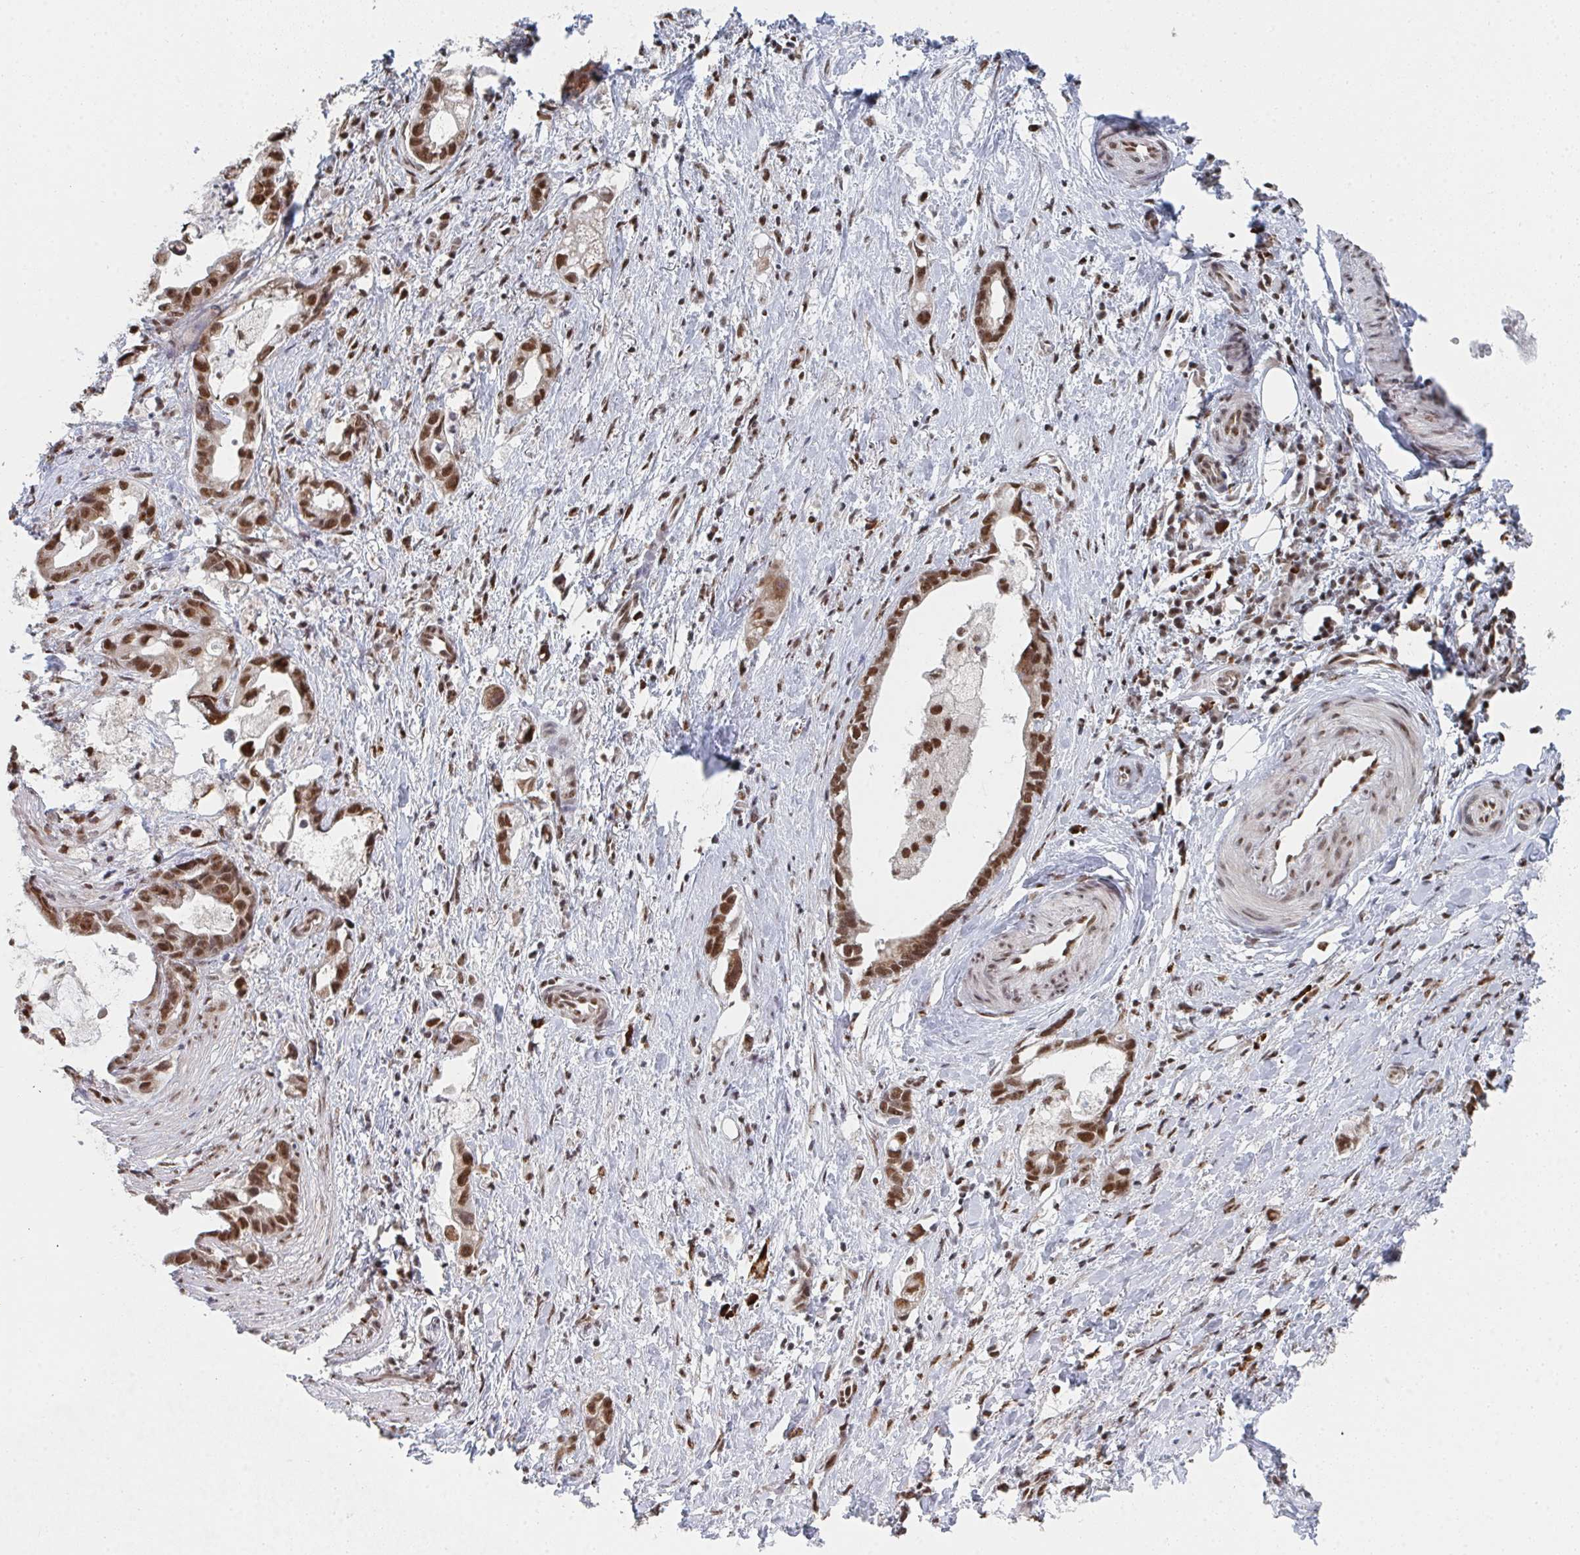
{"staining": {"intensity": "moderate", "quantity": ">75%", "location": "nuclear"}, "tissue": "stomach cancer", "cell_type": "Tumor cells", "image_type": "cancer", "snomed": [{"axis": "morphology", "description": "Adenocarcinoma, NOS"}, {"axis": "topography", "description": "Stomach"}], "caption": "Immunohistochemical staining of adenocarcinoma (stomach) shows medium levels of moderate nuclear staining in approximately >75% of tumor cells.", "gene": "MBNL1", "patient": {"sex": "male", "age": 55}}